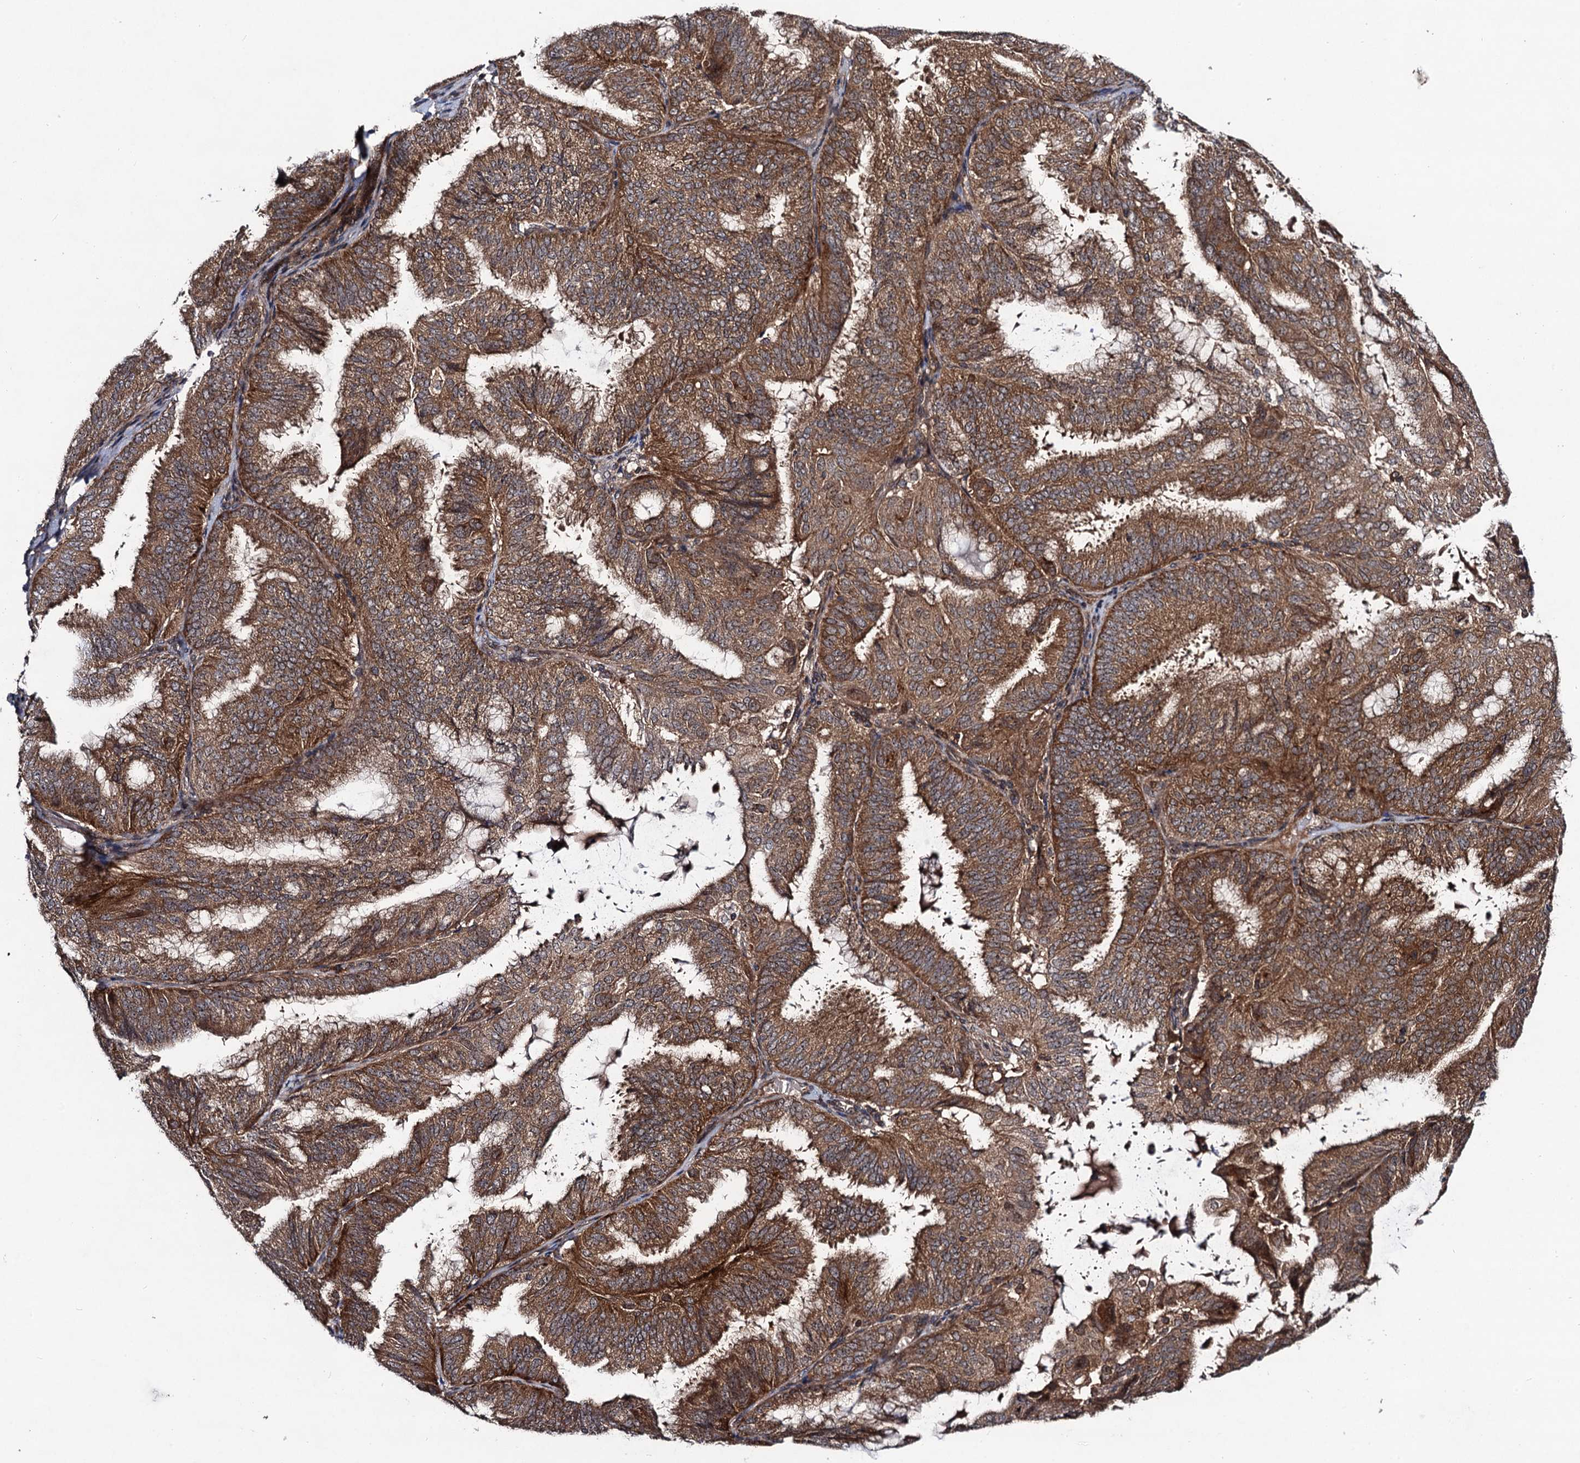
{"staining": {"intensity": "moderate", "quantity": ">75%", "location": "cytoplasmic/membranous"}, "tissue": "endometrial cancer", "cell_type": "Tumor cells", "image_type": "cancer", "snomed": [{"axis": "morphology", "description": "Adenocarcinoma, NOS"}, {"axis": "topography", "description": "Endometrium"}], "caption": "About >75% of tumor cells in adenocarcinoma (endometrial) exhibit moderate cytoplasmic/membranous protein positivity as visualized by brown immunohistochemical staining.", "gene": "KXD1", "patient": {"sex": "female", "age": 49}}